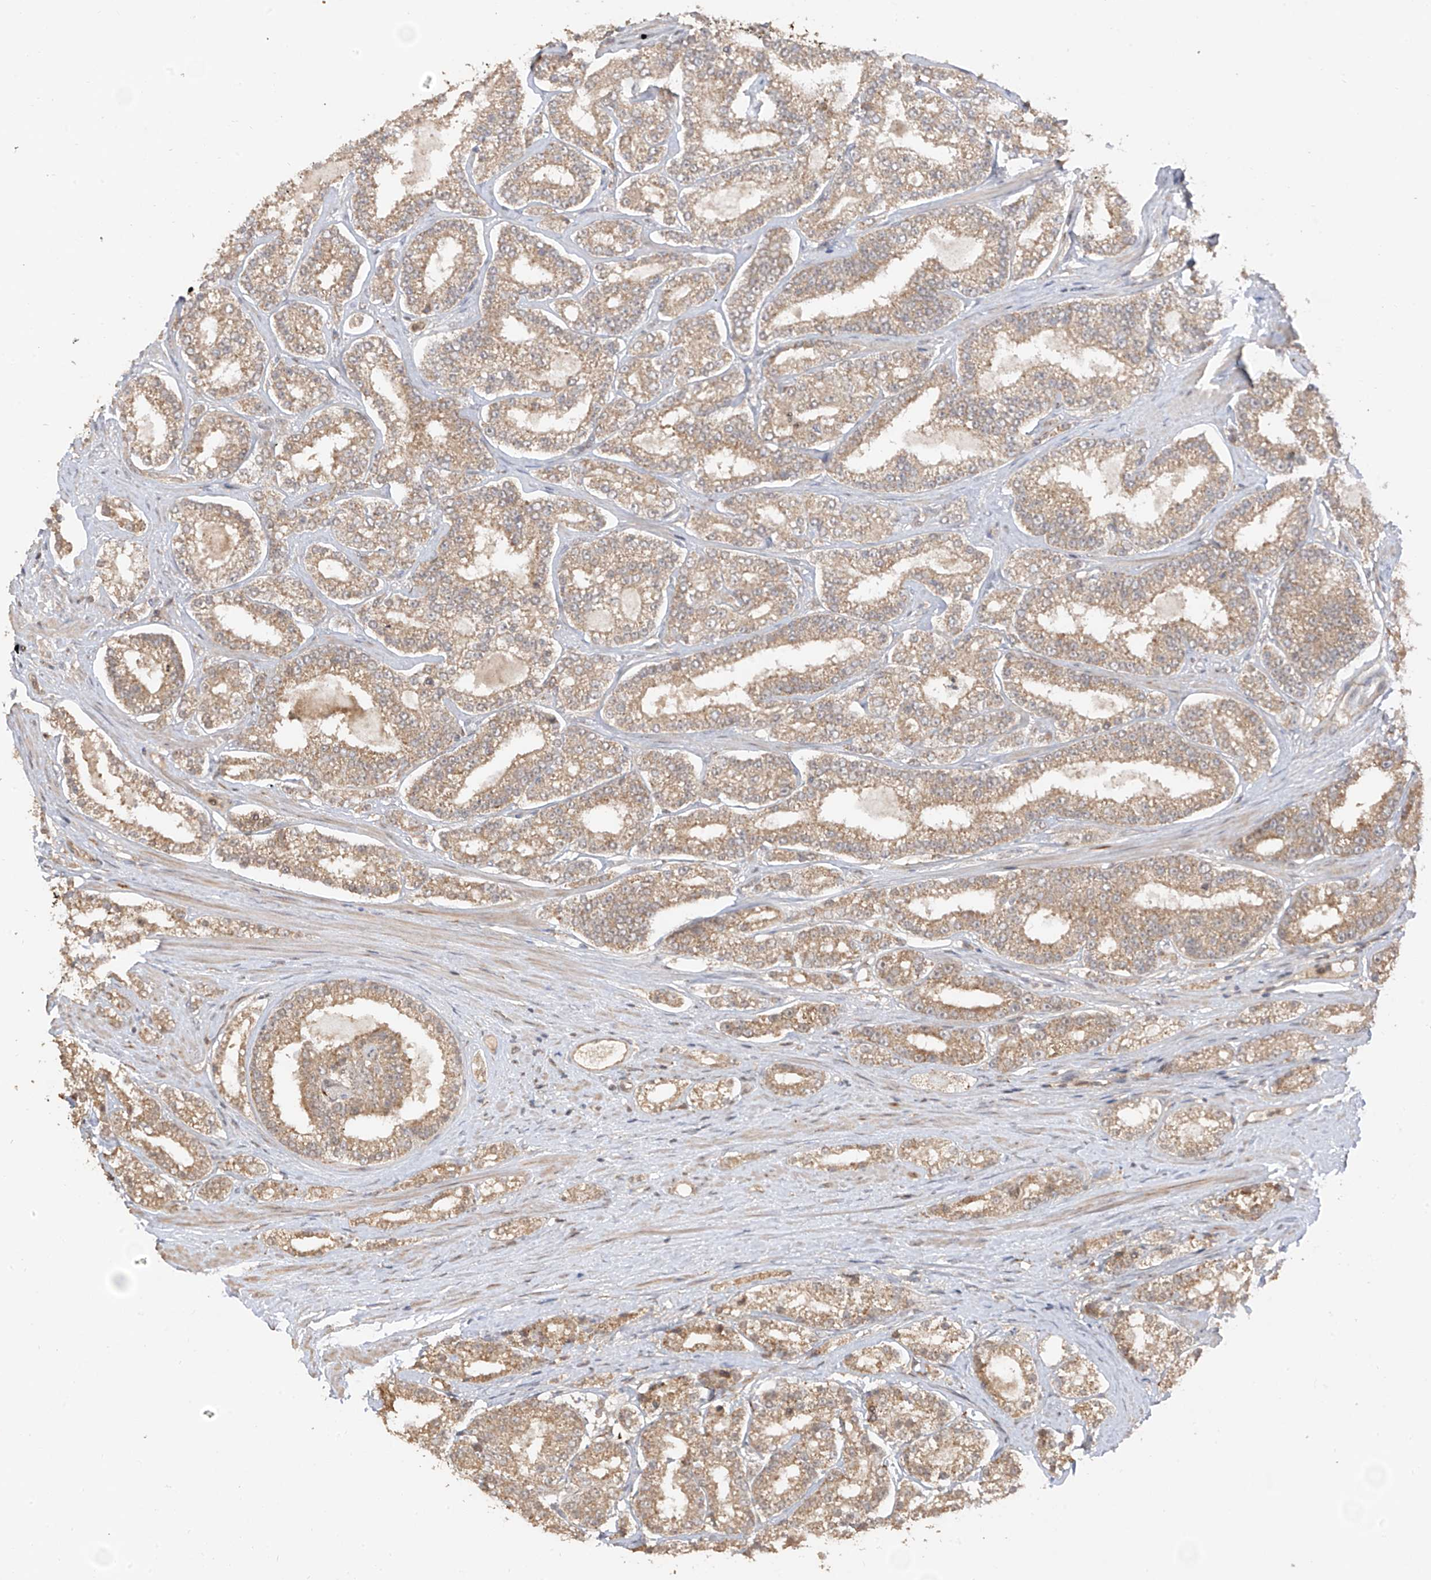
{"staining": {"intensity": "weak", "quantity": ">75%", "location": "cytoplasmic/membranous"}, "tissue": "prostate cancer", "cell_type": "Tumor cells", "image_type": "cancer", "snomed": [{"axis": "morphology", "description": "Normal tissue, NOS"}, {"axis": "morphology", "description": "Adenocarcinoma, High grade"}, {"axis": "topography", "description": "Prostate"}], "caption": "Immunohistochemistry (DAB (3,3'-diaminobenzidine)) staining of human high-grade adenocarcinoma (prostate) demonstrates weak cytoplasmic/membranous protein staining in about >75% of tumor cells.", "gene": "COLGALT2", "patient": {"sex": "male", "age": 83}}